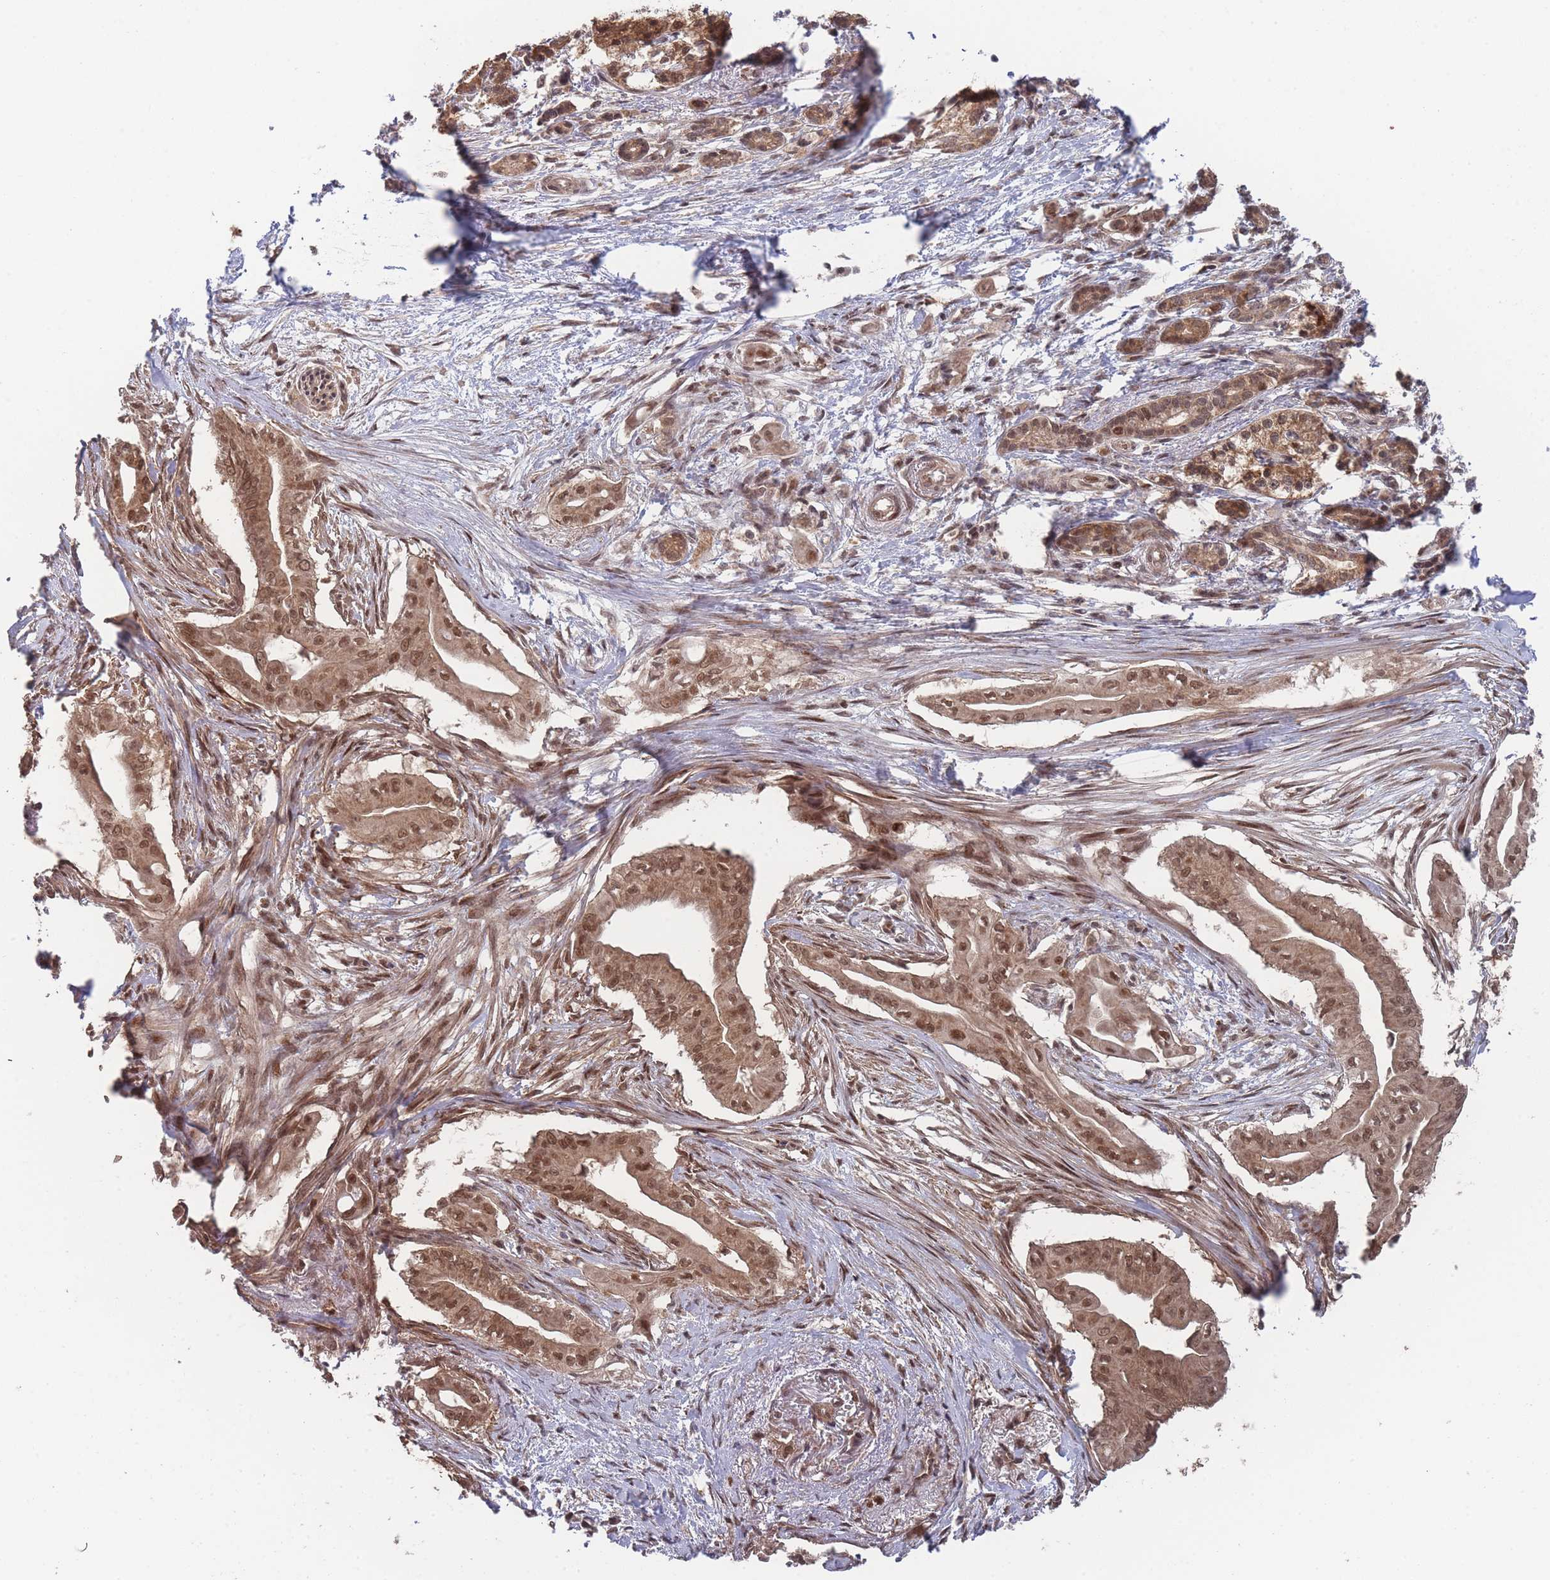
{"staining": {"intensity": "moderate", "quantity": ">75%", "location": "cytoplasmic/membranous,nuclear"}, "tissue": "pancreatic cancer", "cell_type": "Tumor cells", "image_type": "cancer", "snomed": [{"axis": "morphology", "description": "Adenocarcinoma, NOS"}, {"axis": "topography", "description": "Pancreas"}], "caption": "Pancreatic cancer (adenocarcinoma) stained with a brown dye demonstrates moderate cytoplasmic/membranous and nuclear positive expression in approximately >75% of tumor cells.", "gene": "SF3B1", "patient": {"sex": "male", "age": 71}}